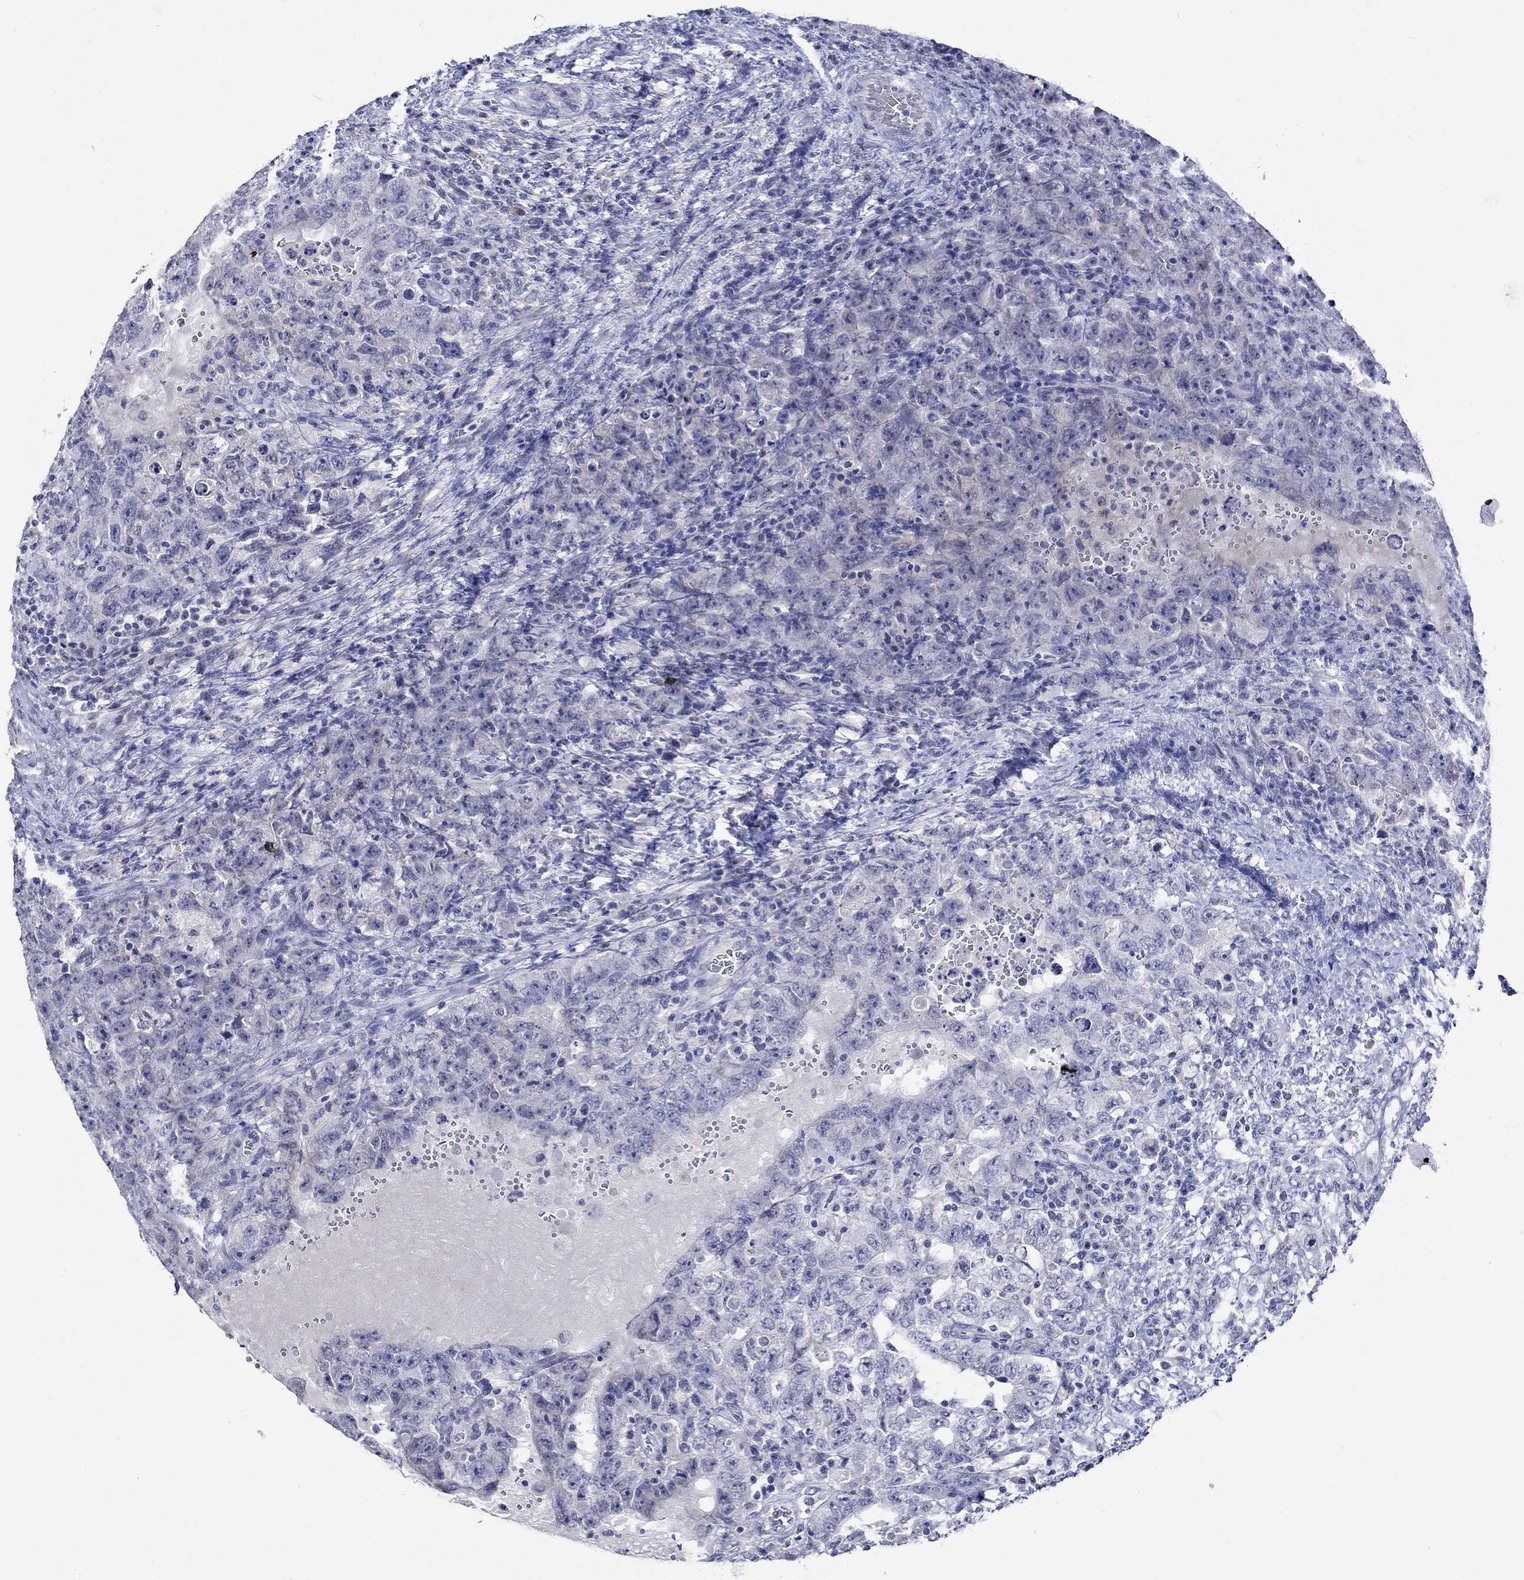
{"staining": {"intensity": "negative", "quantity": "none", "location": "none"}, "tissue": "testis cancer", "cell_type": "Tumor cells", "image_type": "cancer", "snomed": [{"axis": "morphology", "description": "Carcinoma, Embryonal, NOS"}, {"axis": "topography", "description": "Testis"}], "caption": "The immunohistochemistry (IHC) photomicrograph has no significant expression in tumor cells of testis embryonal carcinoma tissue. Nuclei are stained in blue.", "gene": "CRYAB", "patient": {"sex": "male", "age": 26}}